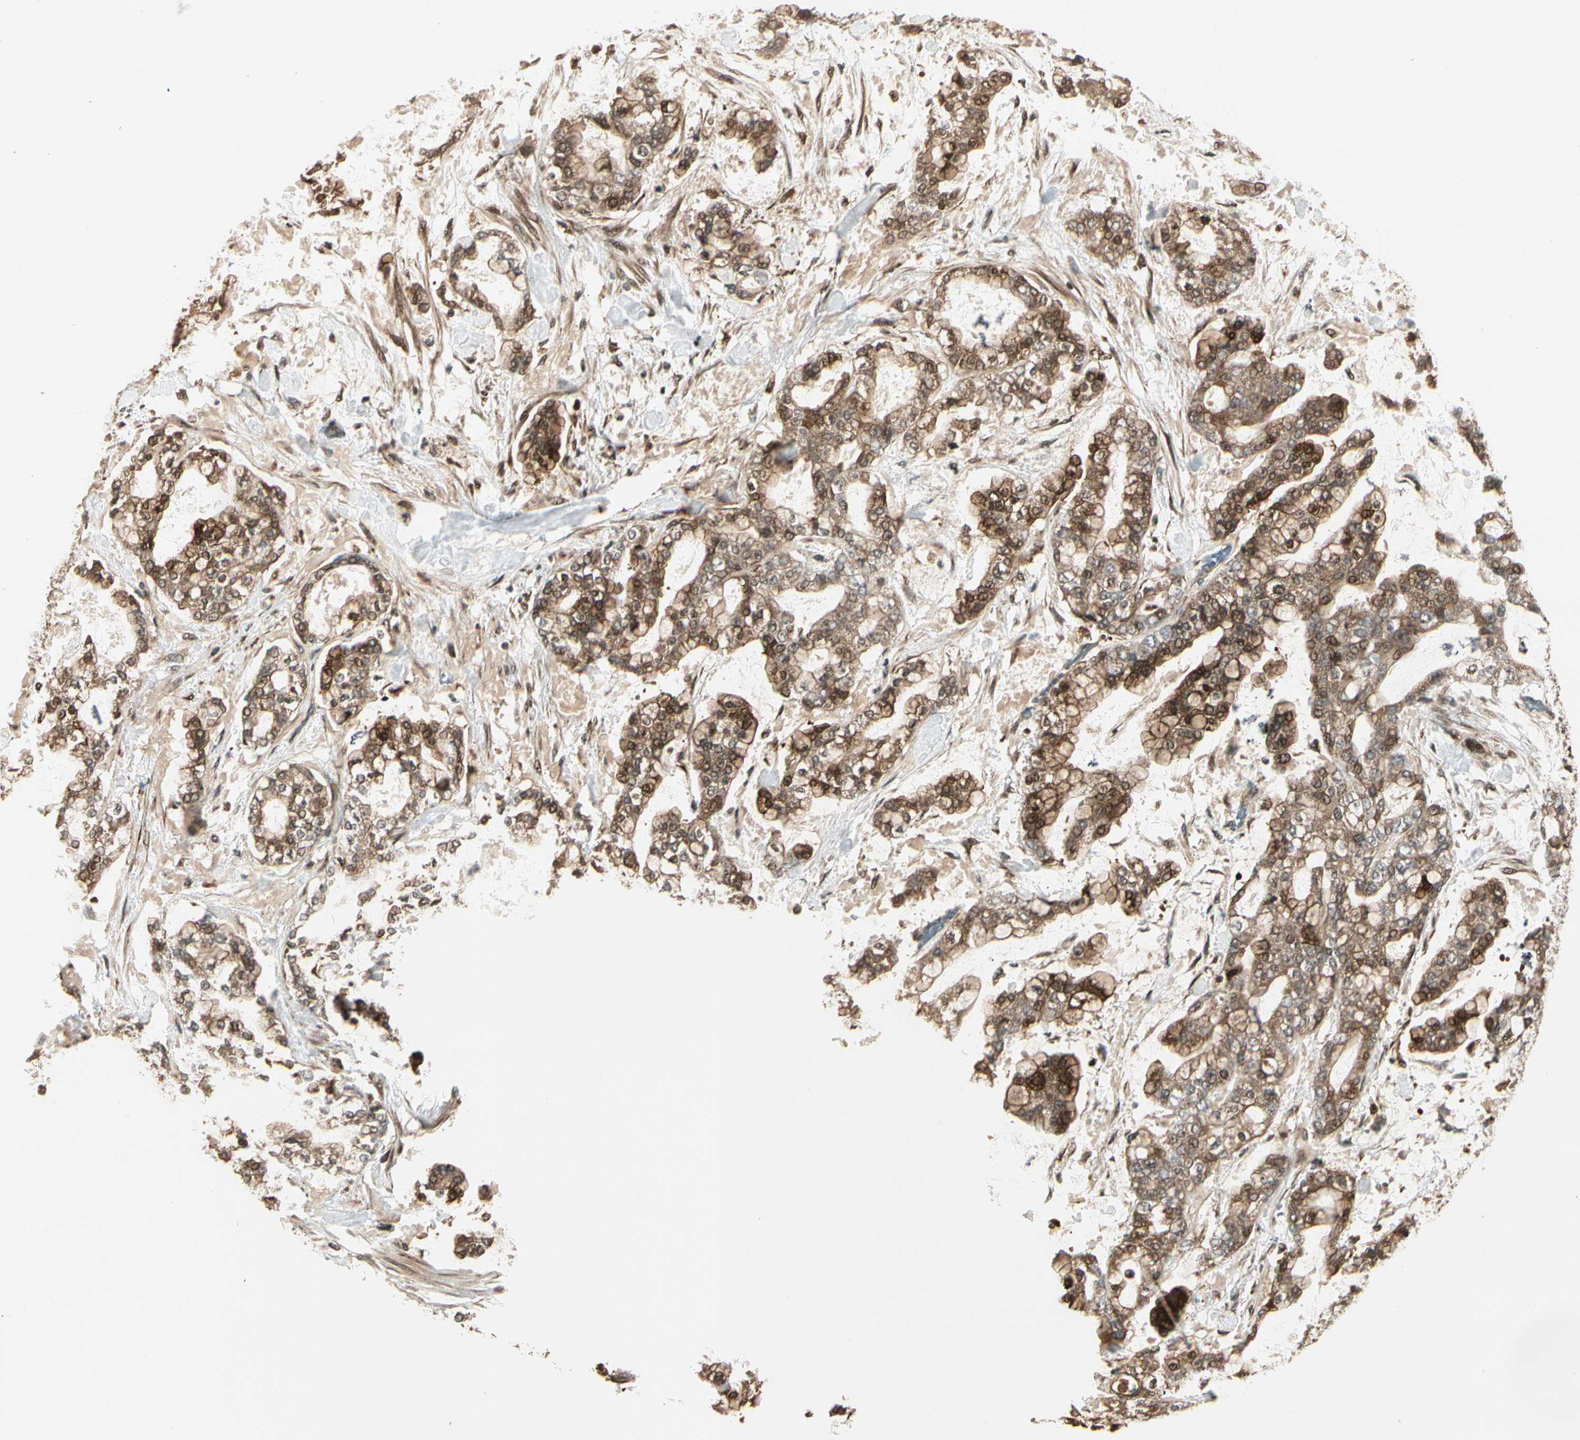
{"staining": {"intensity": "moderate", "quantity": ">75%", "location": "cytoplasmic/membranous"}, "tissue": "stomach cancer", "cell_type": "Tumor cells", "image_type": "cancer", "snomed": [{"axis": "morphology", "description": "Normal tissue, NOS"}, {"axis": "morphology", "description": "Adenocarcinoma, NOS"}, {"axis": "topography", "description": "Stomach, upper"}, {"axis": "topography", "description": "Stomach"}], "caption": "Stomach adenocarcinoma stained with a protein marker displays moderate staining in tumor cells.", "gene": "GLUL", "patient": {"sex": "male", "age": 76}}